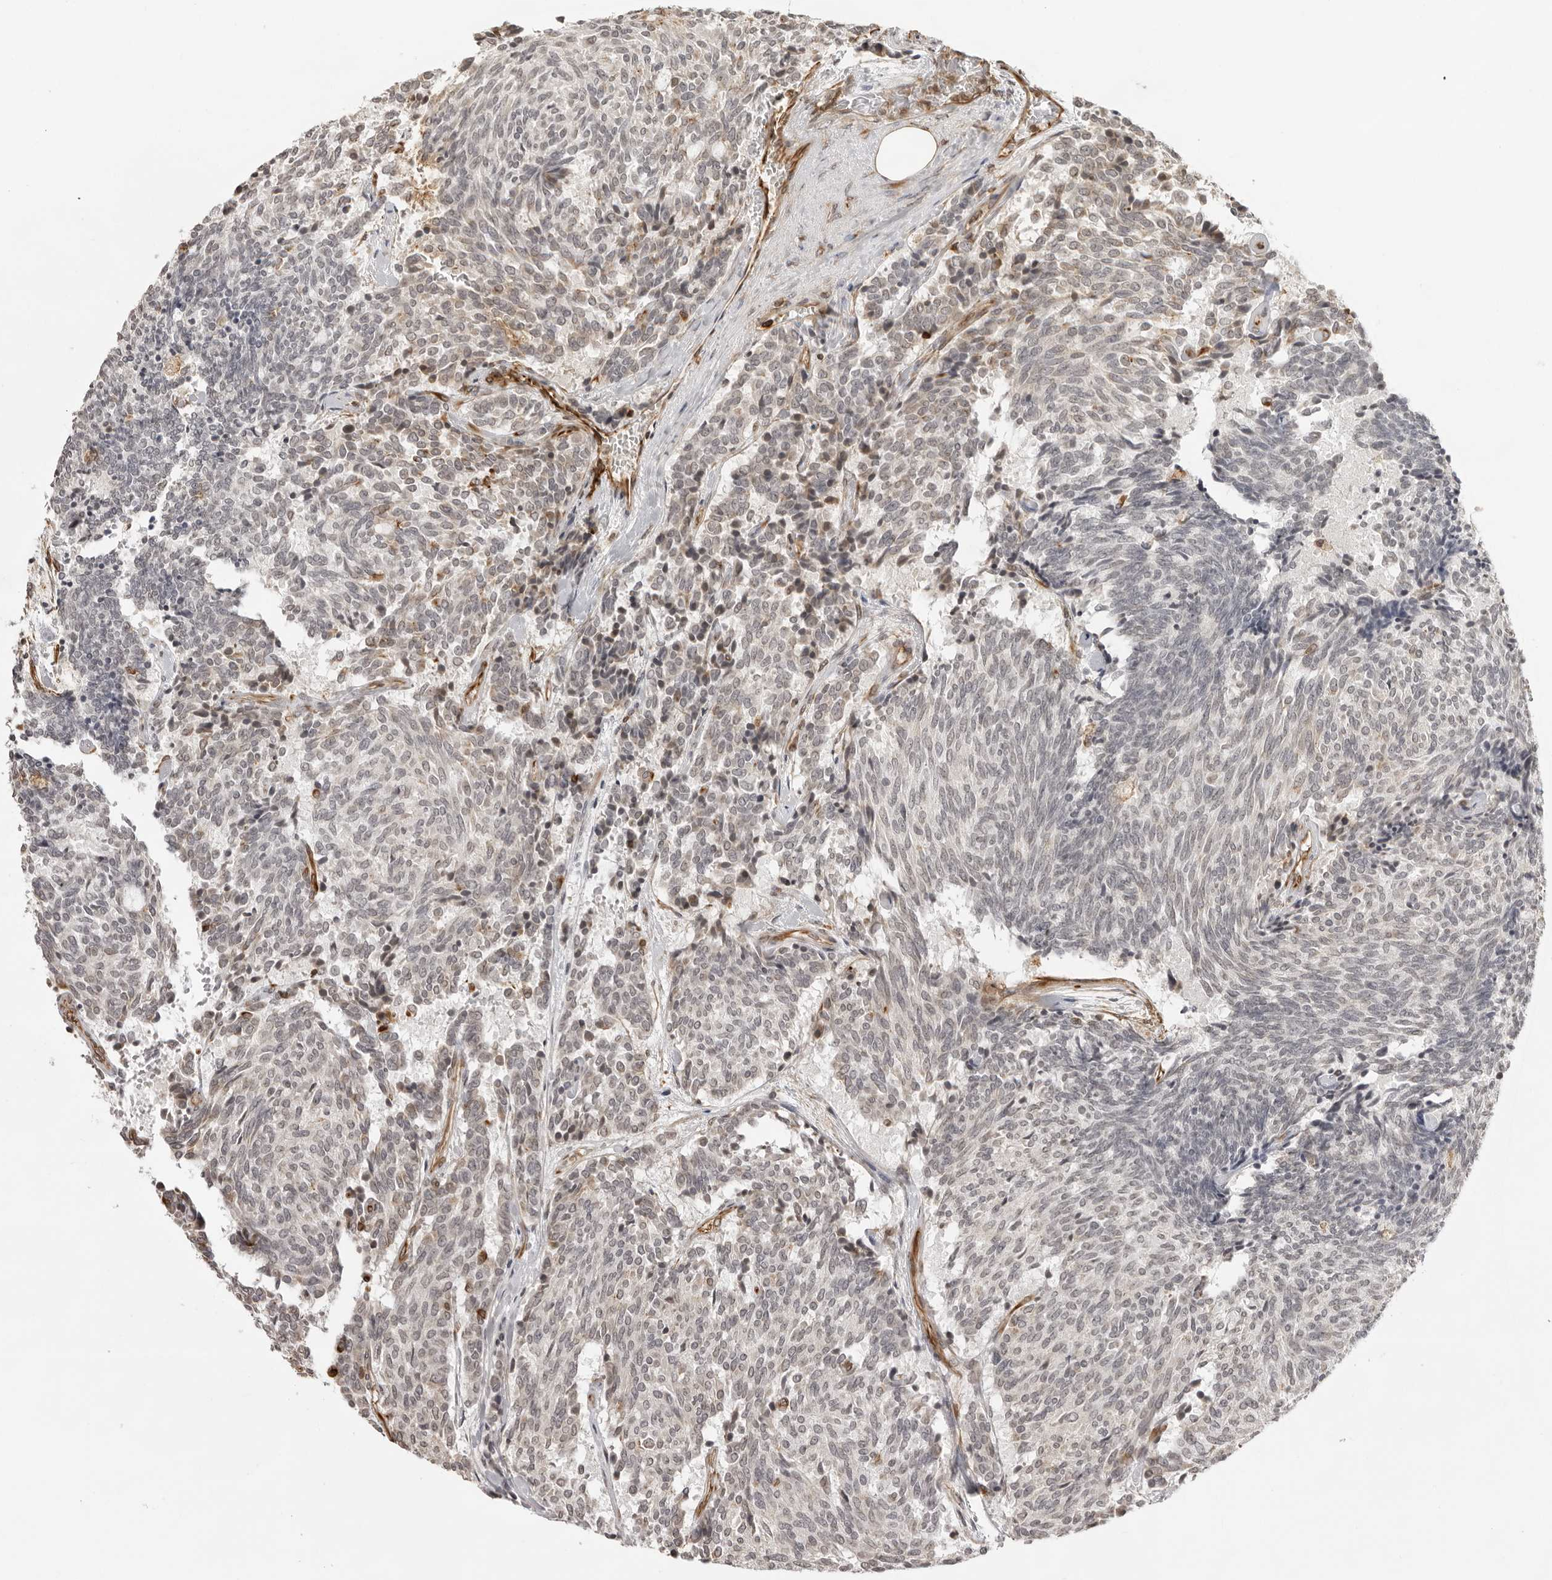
{"staining": {"intensity": "weak", "quantity": "<25%", "location": "nuclear"}, "tissue": "carcinoid", "cell_type": "Tumor cells", "image_type": "cancer", "snomed": [{"axis": "morphology", "description": "Carcinoid, malignant, NOS"}, {"axis": "topography", "description": "Pancreas"}], "caption": "Immunohistochemistry (IHC) of carcinoid reveals no staining in tumor cells.", "gene": "DYNLT5", "patient": {"sex": "female", "age": 54}}